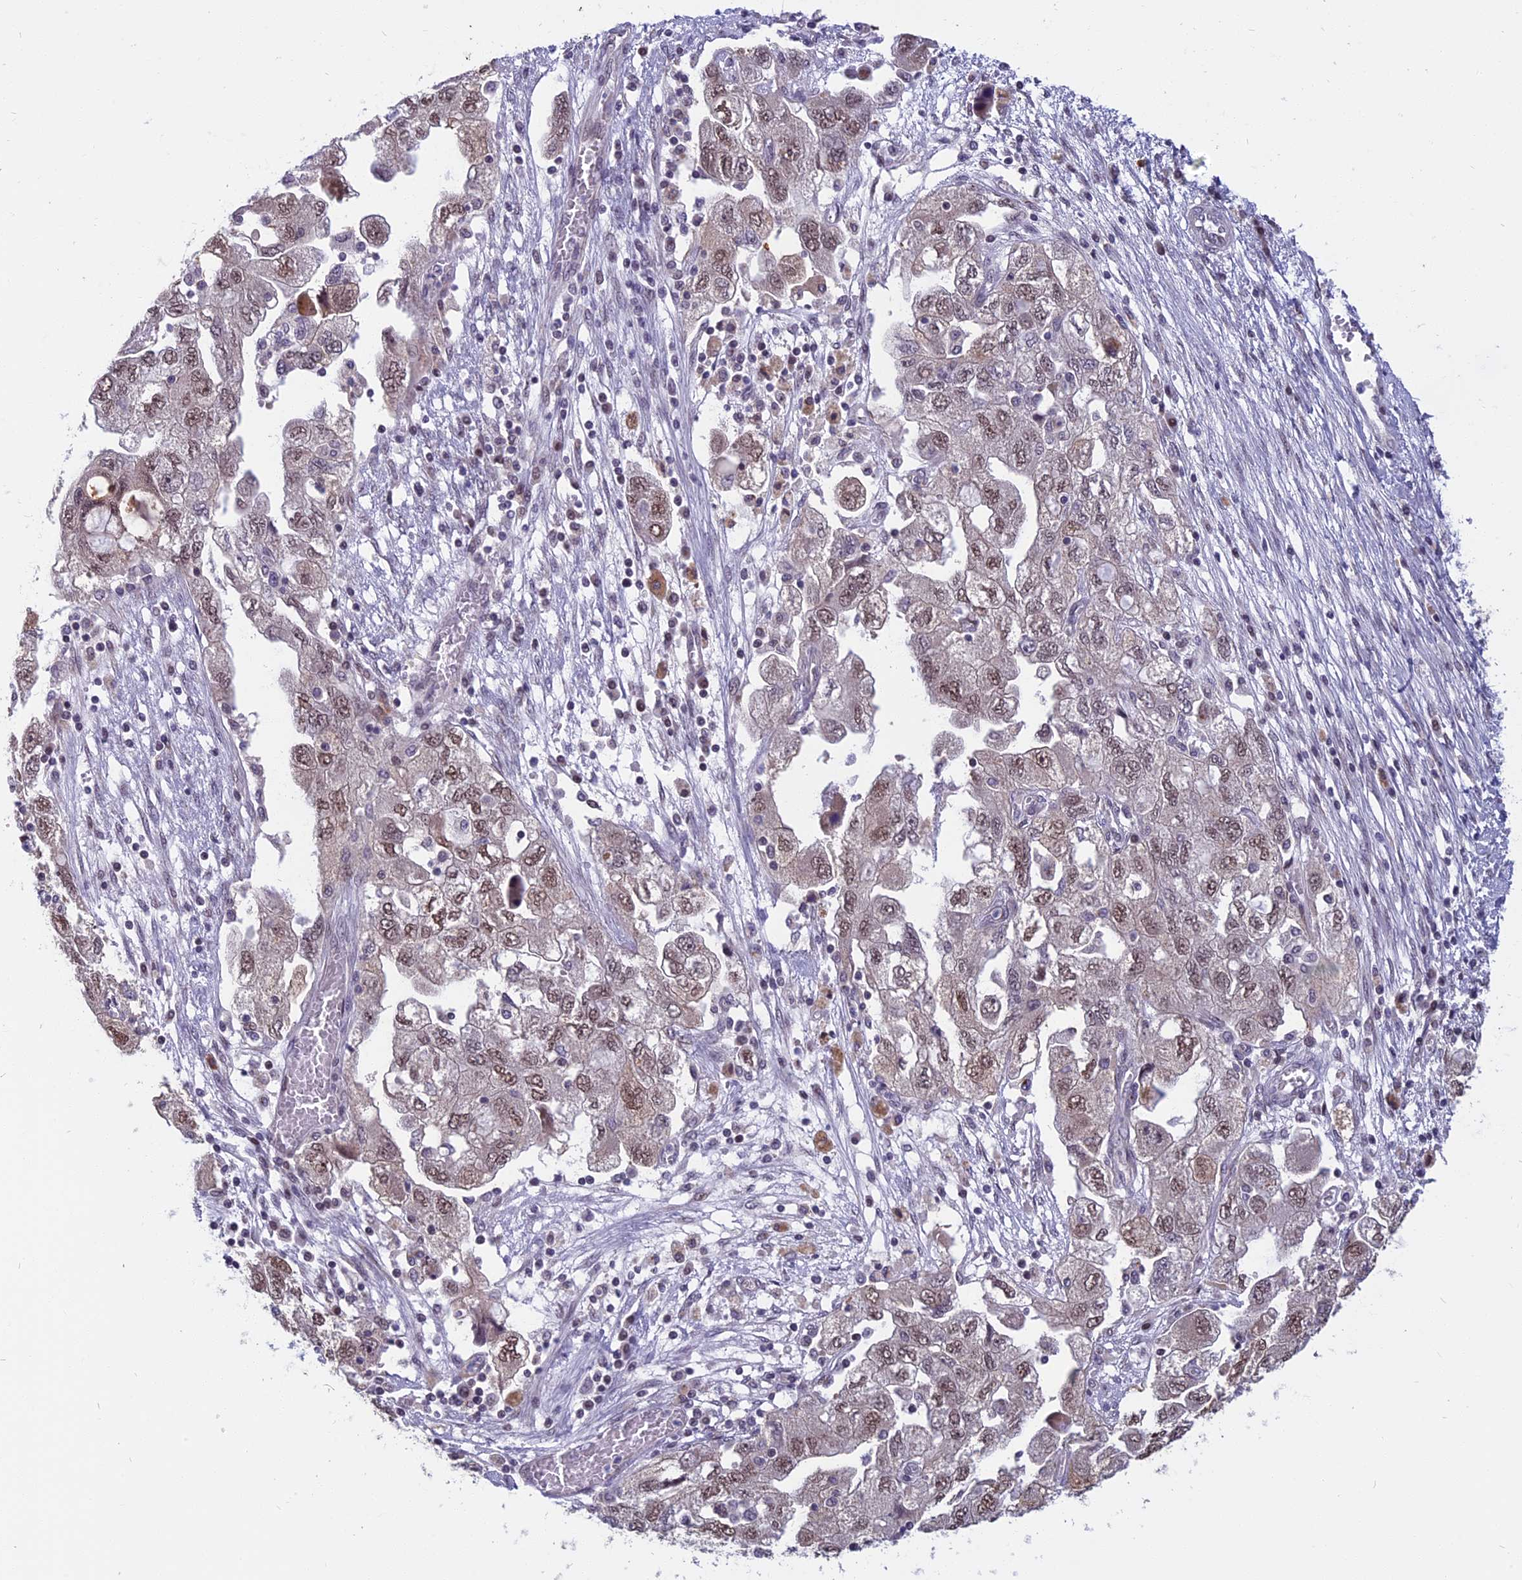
{"staining": {"intensity": "moderate", "quantity": ">75%", "location": "nuclear"}, "tissue": "ovarian cancer", "cell_type": "Tumor cells", "image_type": "cancer", "snomed": [{"axis": "morphology", "description": "Carcinoma, NOS"}, {"axis": "morphology", "description": "Cystadenocarcinoma, serous, NOS"}, {"axis": "topography", "description": "Ovary"}], "caption": "Immunohistochemical staining of ovarian cancer demonstrates medium levels of moderate nuclear staining in approximately >75% of tumor cells.", "gene": "CCDC113", "patient": {"sex": "female", "age": 69}}